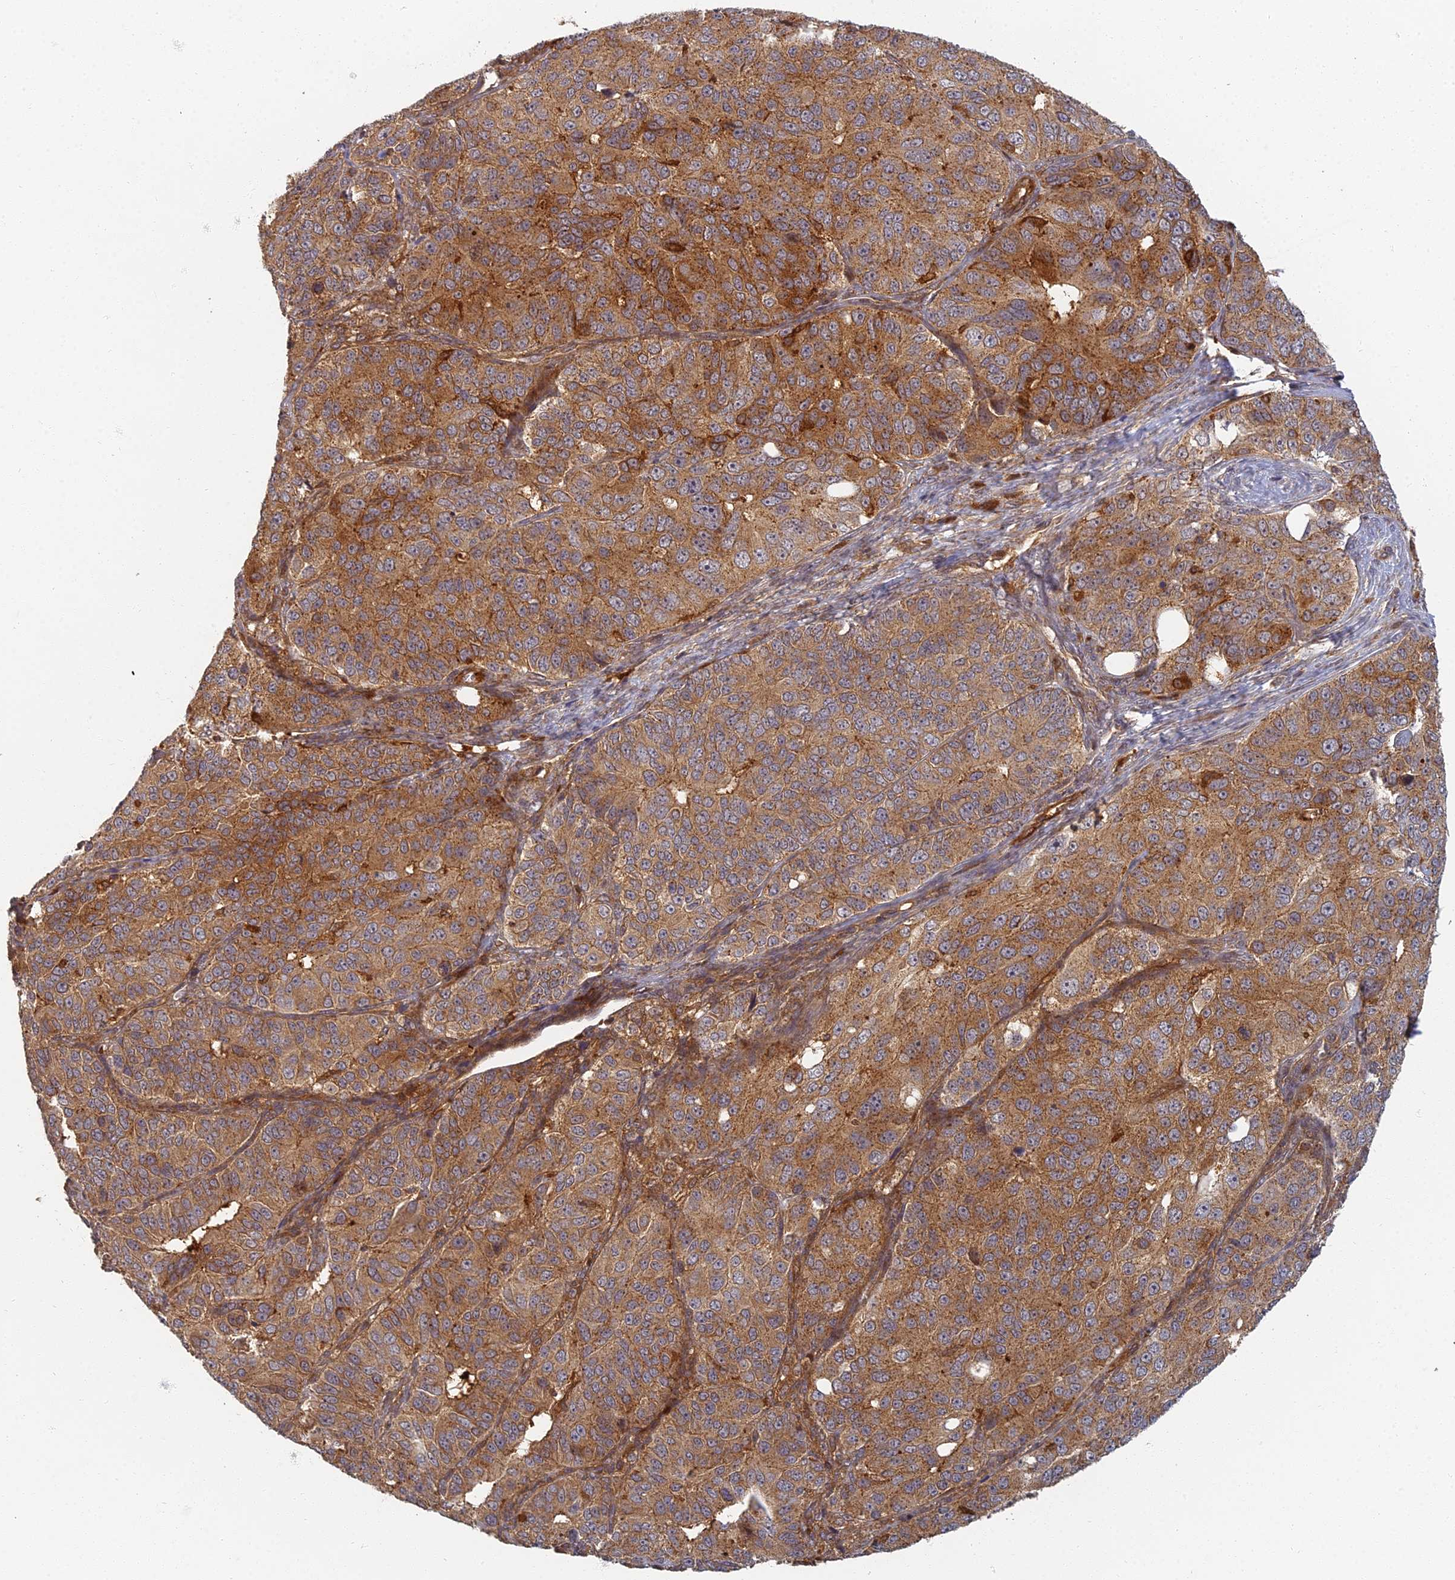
{"staining": {"intensity": "moderate", "quantity": ">75%", "location": "cytoplasmic/membranous"}, "tissue": "ovarian cancer", "cell_type": "Tumor cells", "image_type": "cancer", "snomed": [{"axis": "morphology", "description": "Carcinoma, endometroid"}, {"axis": "topography", "description": "Ovary"}], "caption": "Immunohistochemistry (IHC) photomicrograph of neoplastic tissue: ovarian cancer stained using IHC shows medium levels of moderate protein expression localized specifically in the cytoplasmic/membranous of tumor cells, appearing as a cytoplasmic/membranous brown color.", "gene": "INO80D", "patient": {"sex": "female", "age": 51}}